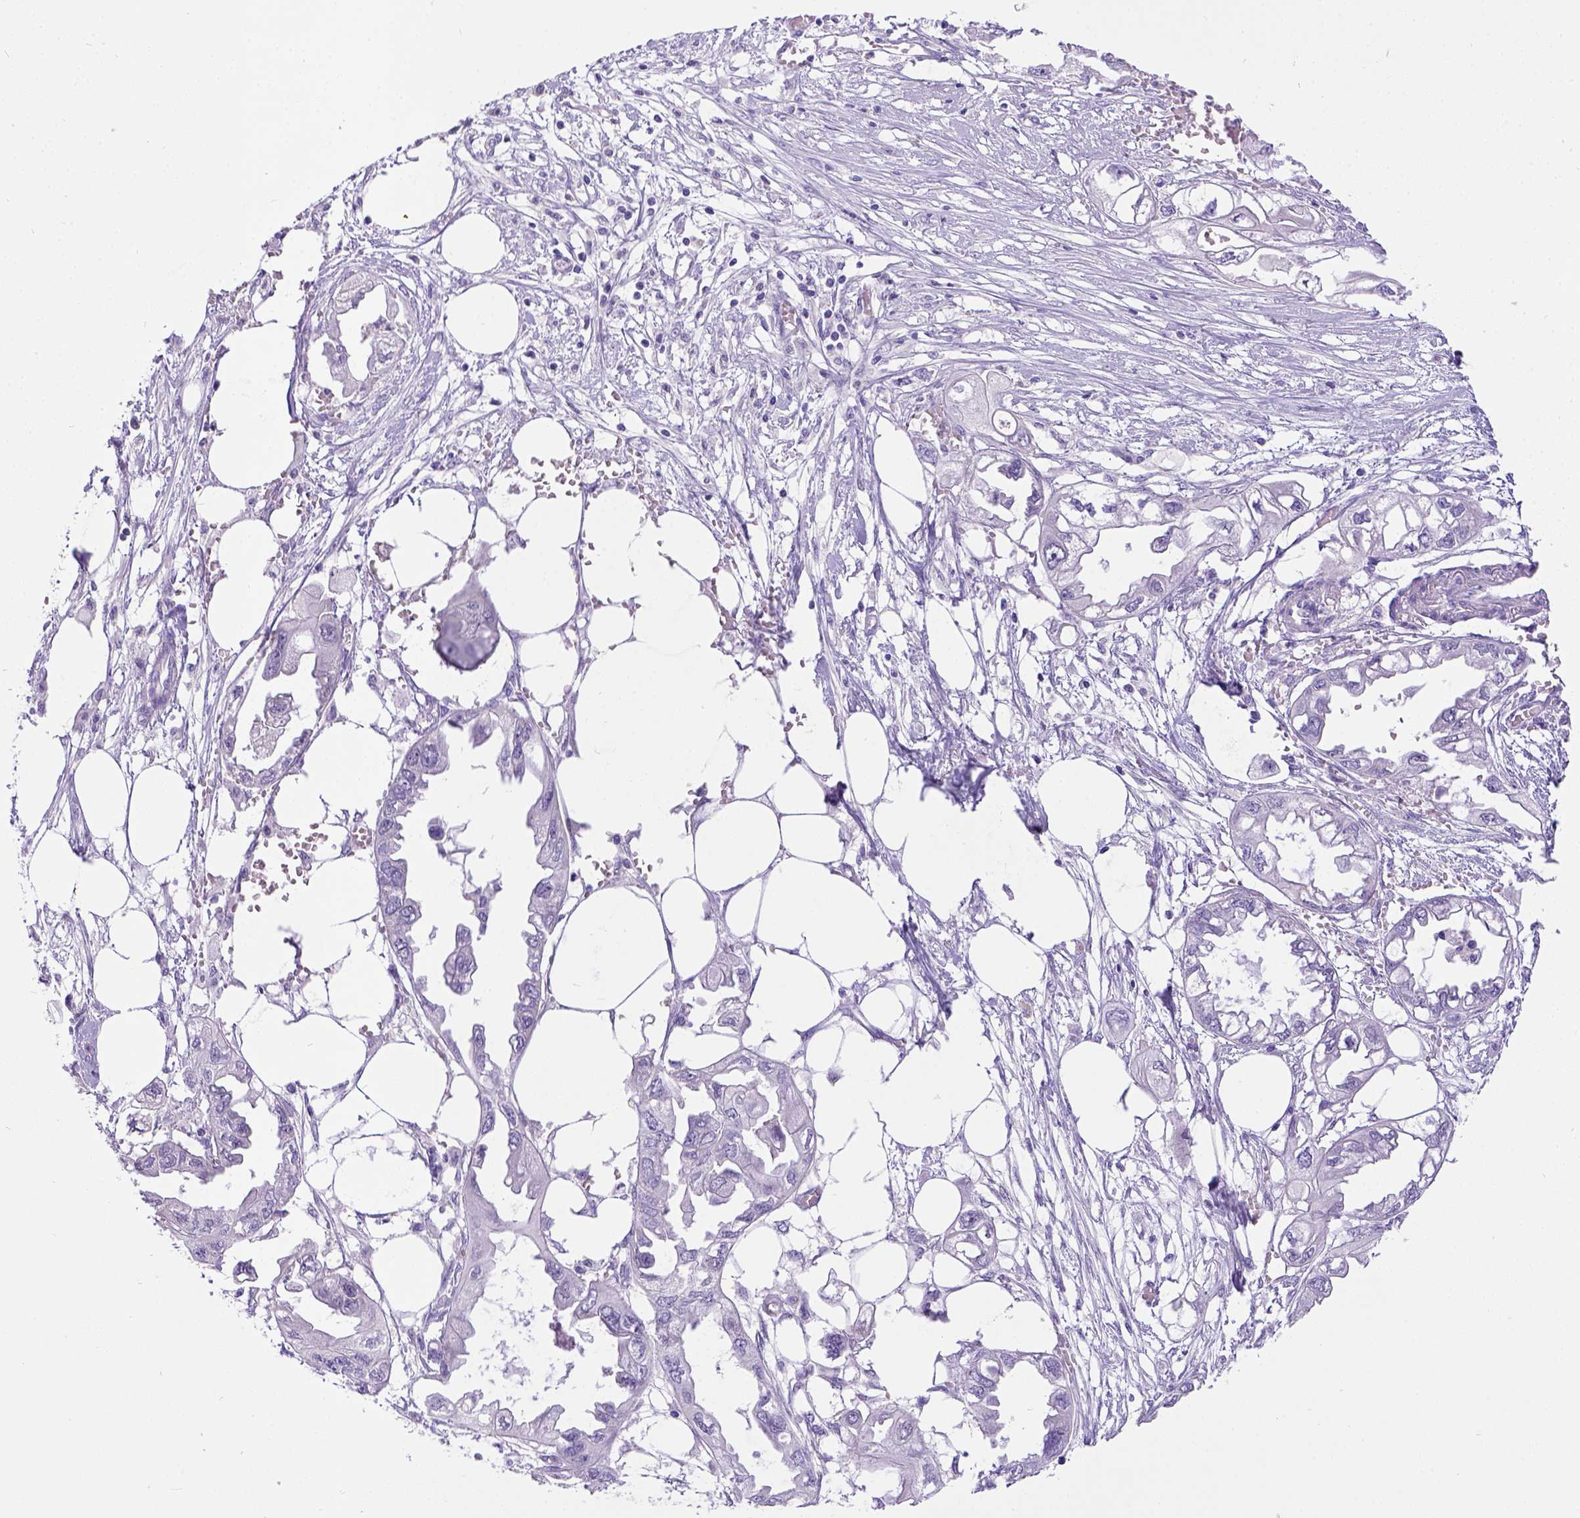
{"staining": {"intensity": "negative", "quantity": "none", "location": "none"}, "tissue": "endometrial cancer", "cell_type": "Tumor cells", "image_type": "cancer", "snomed": [{"axis": "morphology", "description": "Adenocarcinoma, NOS"}, {"axis": "morphology", "description": "Adenocarcinoma, metastatic, NOS"}, {"axis": "topography", "description": "Adipose tissue"}, {"axis": "topography", "description": "Endometrium"}], "caption": "Endometrial cancer (adenocarcinoma) was stained to show a protein in brown. There is no significant positivity in tumor cells.", "gene": "ESR1", "patient": {"sex": "female", "age": 67}}